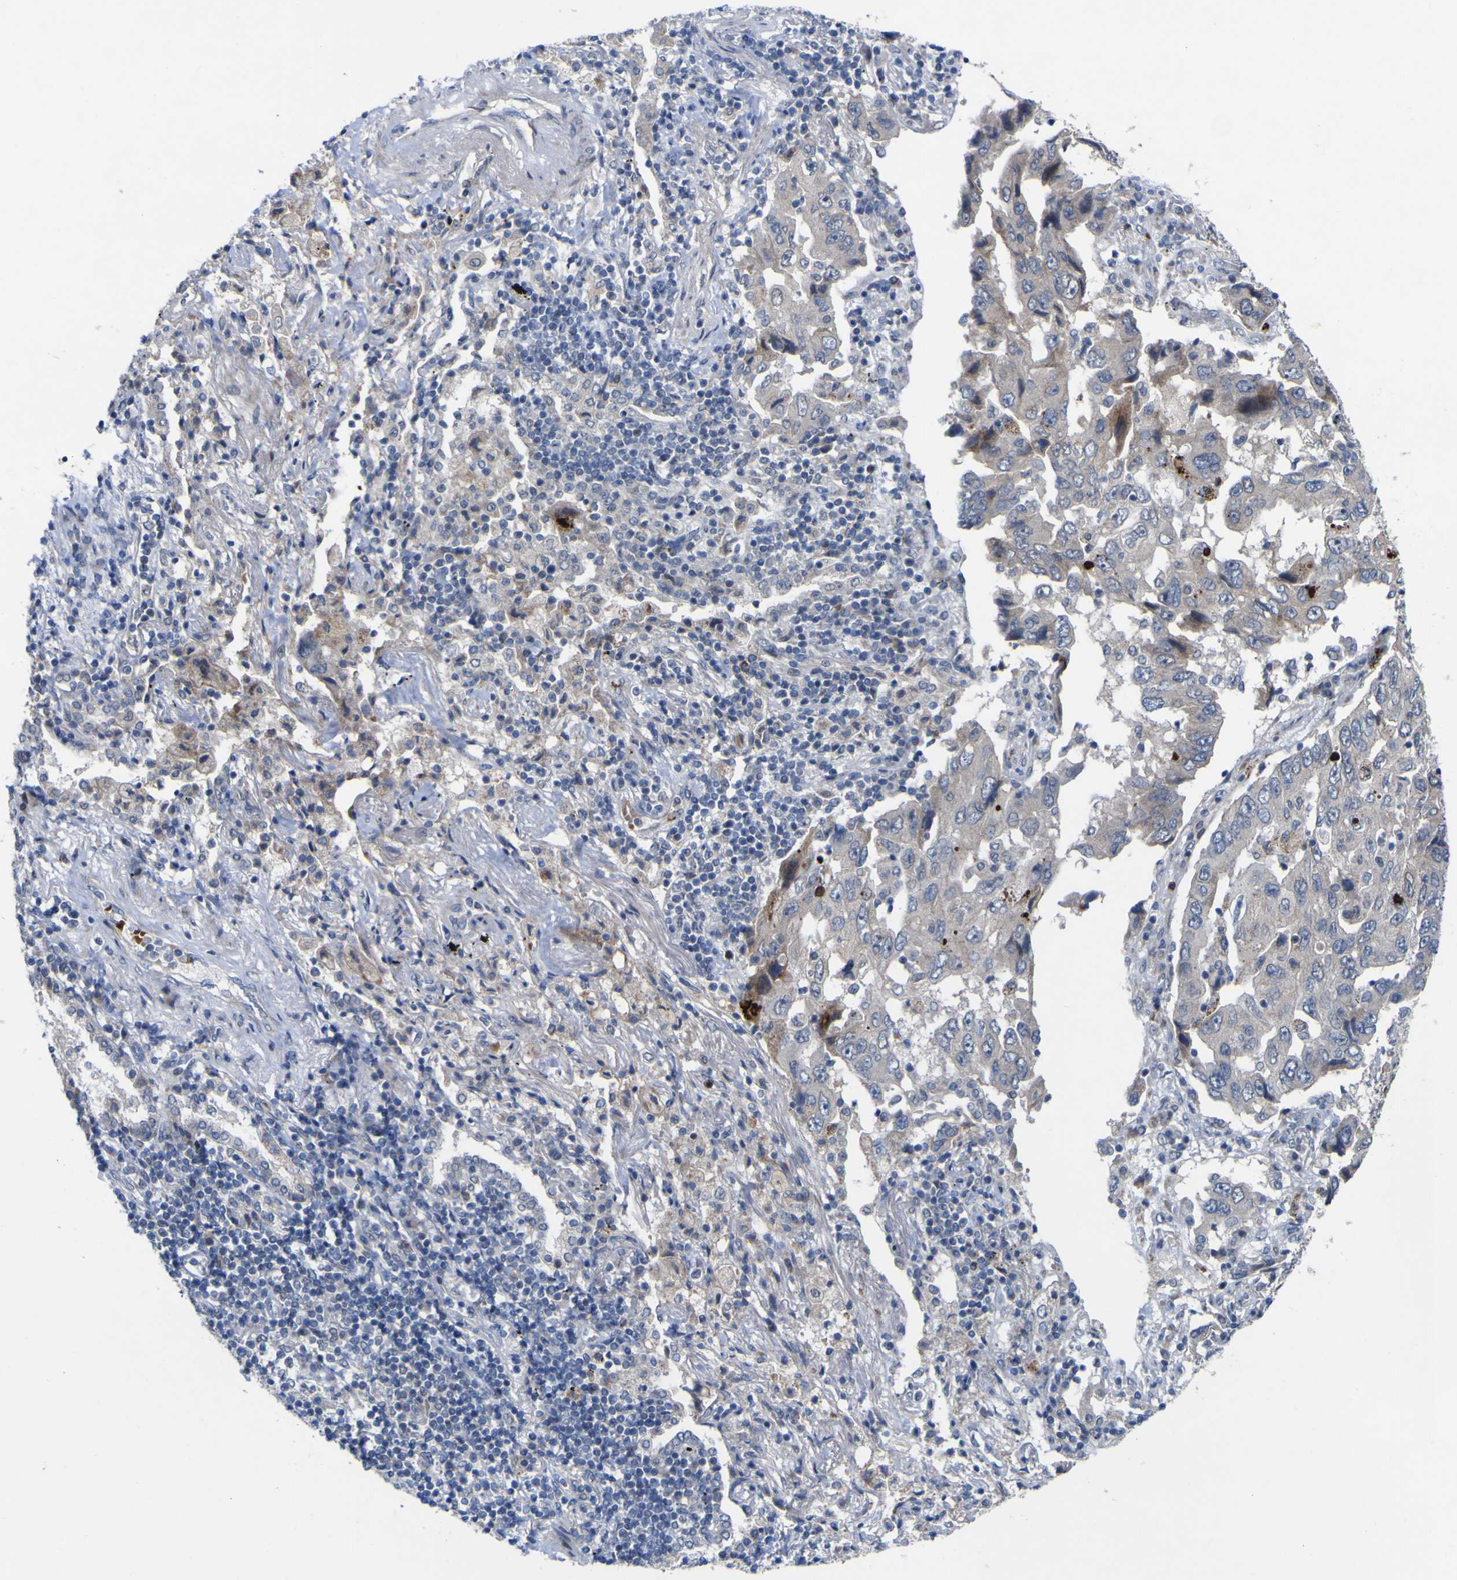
{"staining": {"intensity": "weak", "quantity": "<25%", "location": "cytoplasmic/membranous"}, "tissue": "lung cancer", "cell_type": "Tumor cells", "image_type": "cancer", "snomed": [{"axis": "morphology", "description": "Adenocarcinoma, NOS"}, {"axis": "topography", "description": "Lung"}], "caption": "This is an immunohistochemistry (IHC) image of human adenocarcinoma (lung). There is no staining in tumor cells.", "gene": "NAV1", "patient": {"sex": "female", "age": 65}}